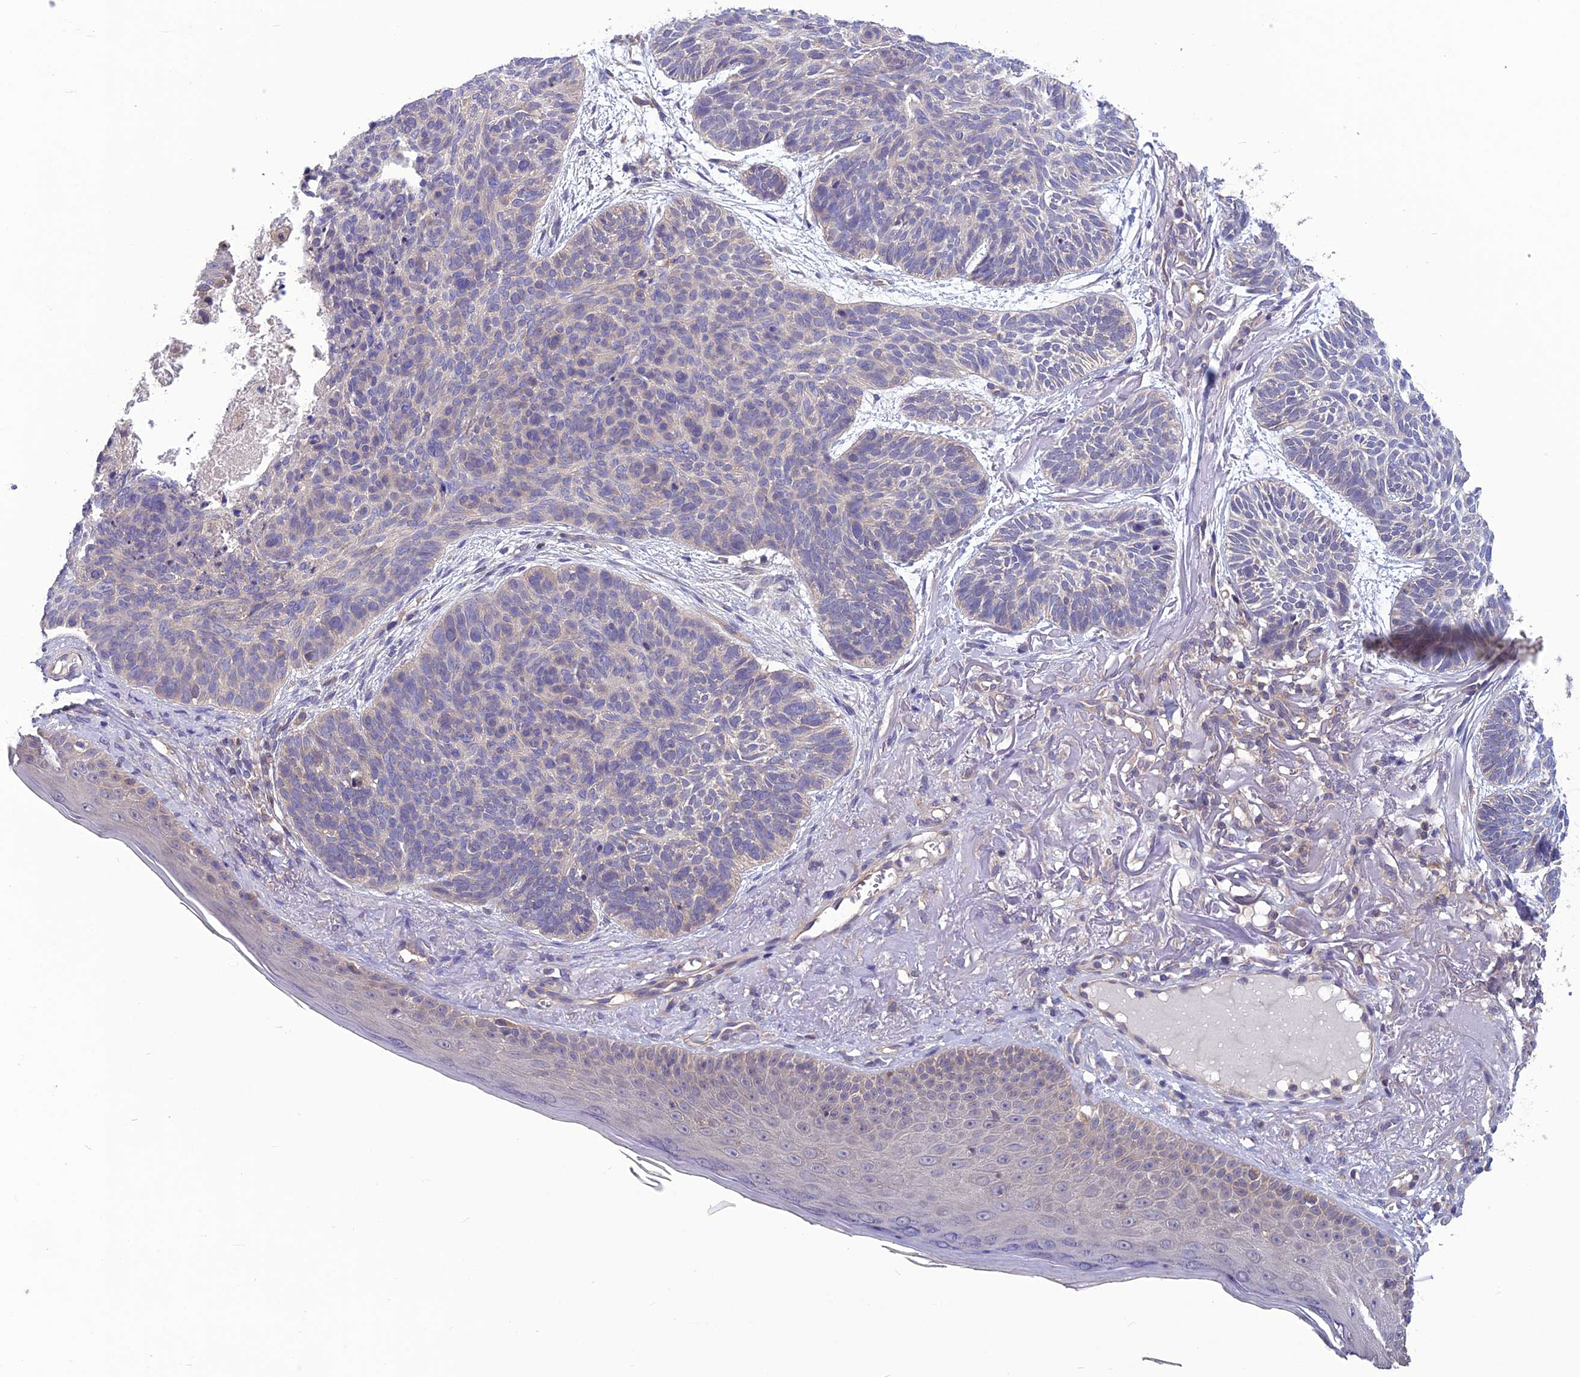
{"staining": {"intensity": "negative", "quantity": "none", "location": "none"}, "tissue": "skin cancer", "cell_type": "Tumor cells", "image_type": "cancer", "snomed": [{"axis": "morphology", "description": "Normal tissue, NOS"}, {"axis": "morphology", "description": "Basal cell carcinoma"}, {"axis": "topography", "description": "Skin"}], "caption": "Protein analysis of skin cancer displays no significant positivity in tumor cells.", "gene": "PSMF1", "patient": {"sex": "male", "age": 66}}